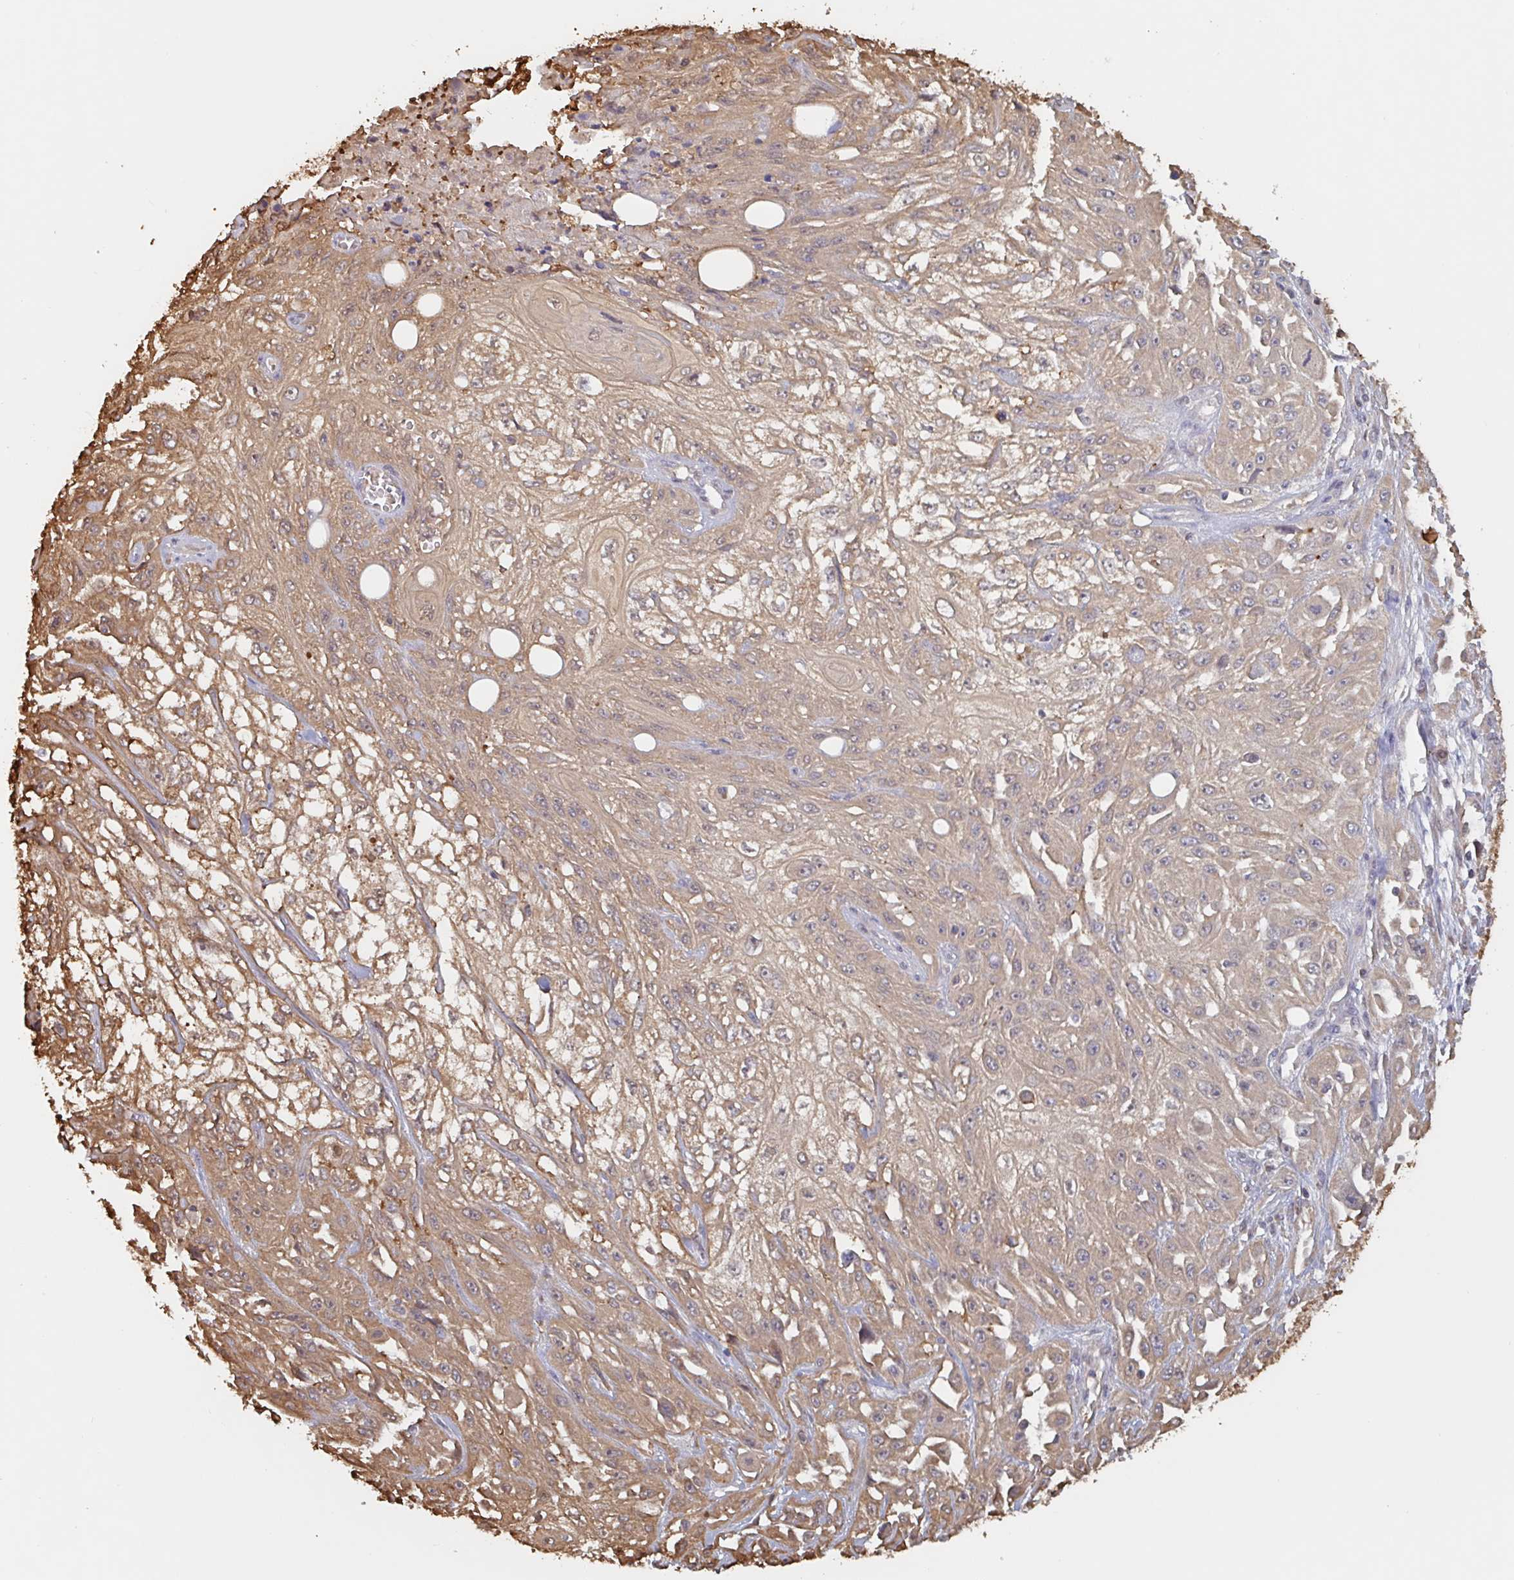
{"staining": {"intensity": "moderate", "quantity": "25%-75%", "location": "cytoplasmic/membranous"}, "tissue": "skin cancer", "cell_type": "Tumor cells", "image_type": "cancer", "snomed": [{"axis": "morphology", "description": "Squamous cell carcinoma, NOS"}, {"axis": "morphology", "description": "Squamous cell carcinoma, metastatic, NOS"}, {"axis": "topography", "description": "Skin"}, {"axis": "topography", "description": "Lymph node"}], "caption": "Immunohistochemical staining of human skin squamous cell carcinoma demonstrates moderate cytoplasmic/membranous protein expression in about 25%-75% of tumor cells.", "gene": "OTOP2", "patient": {"sex": "male", "age": 75}}